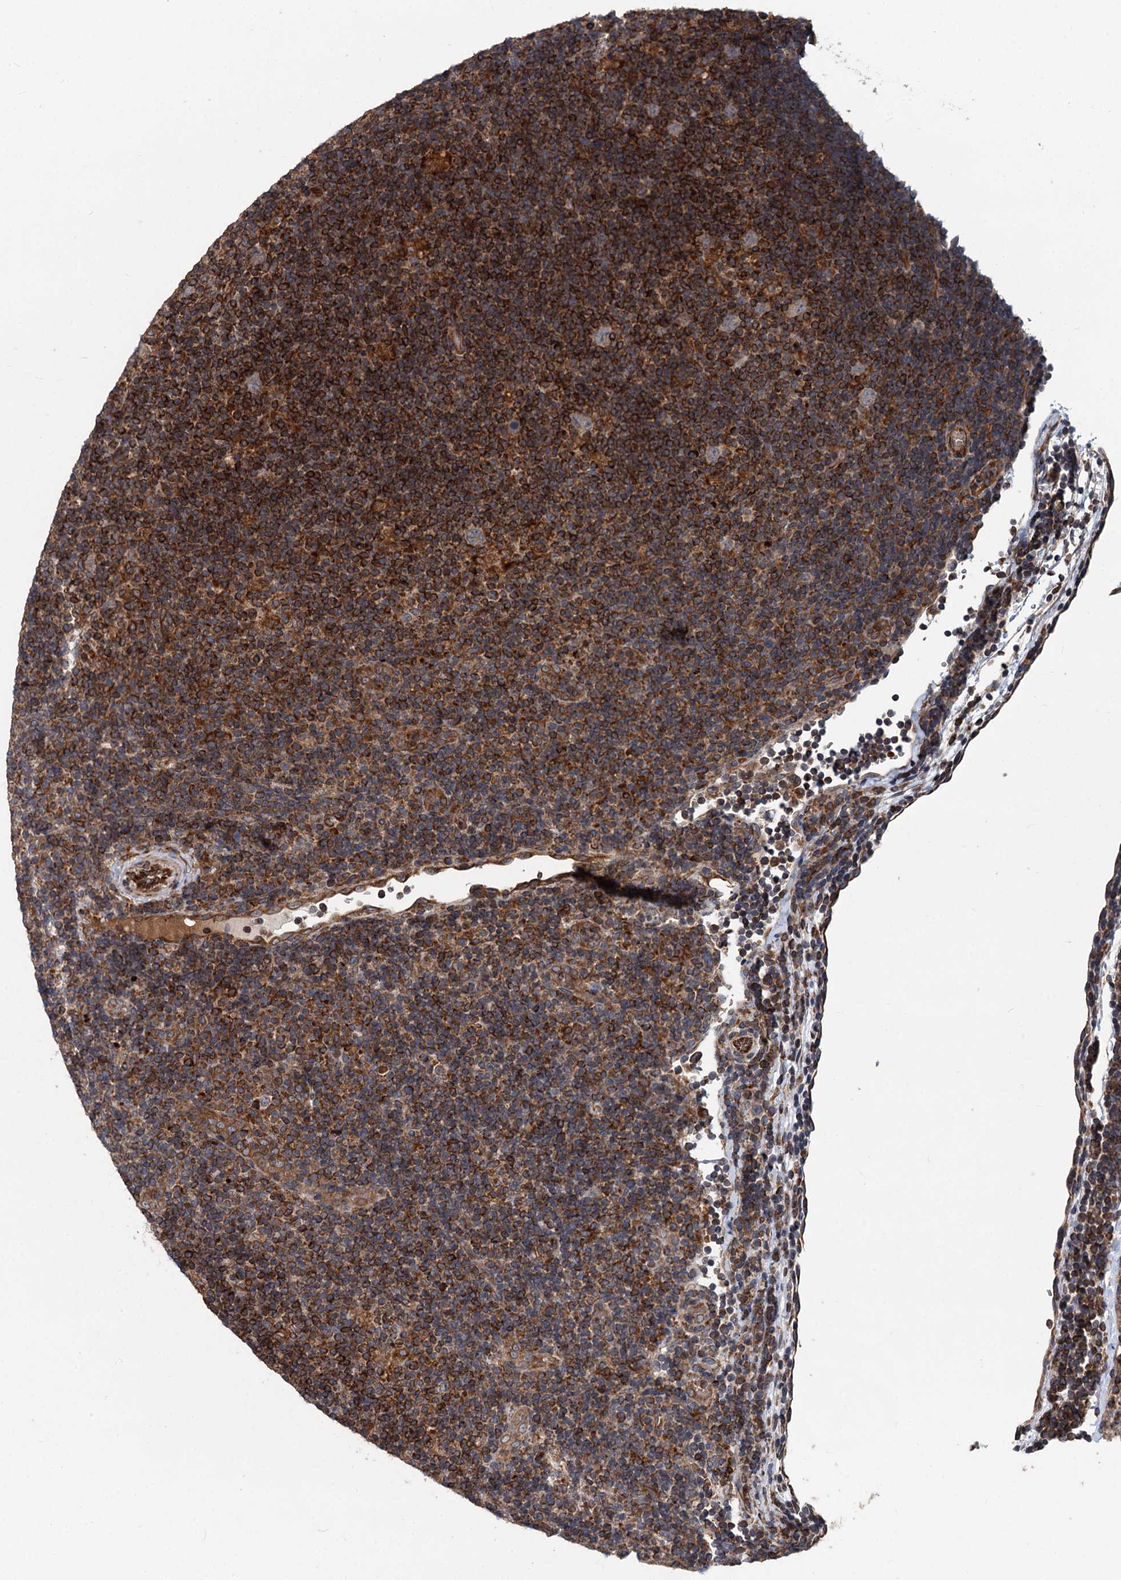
{"staining": {"intensity": "weak", "quantity": "<25%", "location": "cytoplasmic/membranous"}, "tissue": "lymphoma", "cell_type": "Tumor cells", "image_type": "cancer", "snomed": [{"axis": "morphology", "description": "Hodgkin's disease, NOS"}, {"axis": "topography", "description": "Lymph node"}], "caption": "An image of Hodgkin's disease stained for a protein displays no brown staining in tumor cells.", "gene": "STIM1", "patient": {"sex": "female", "age": 57}}